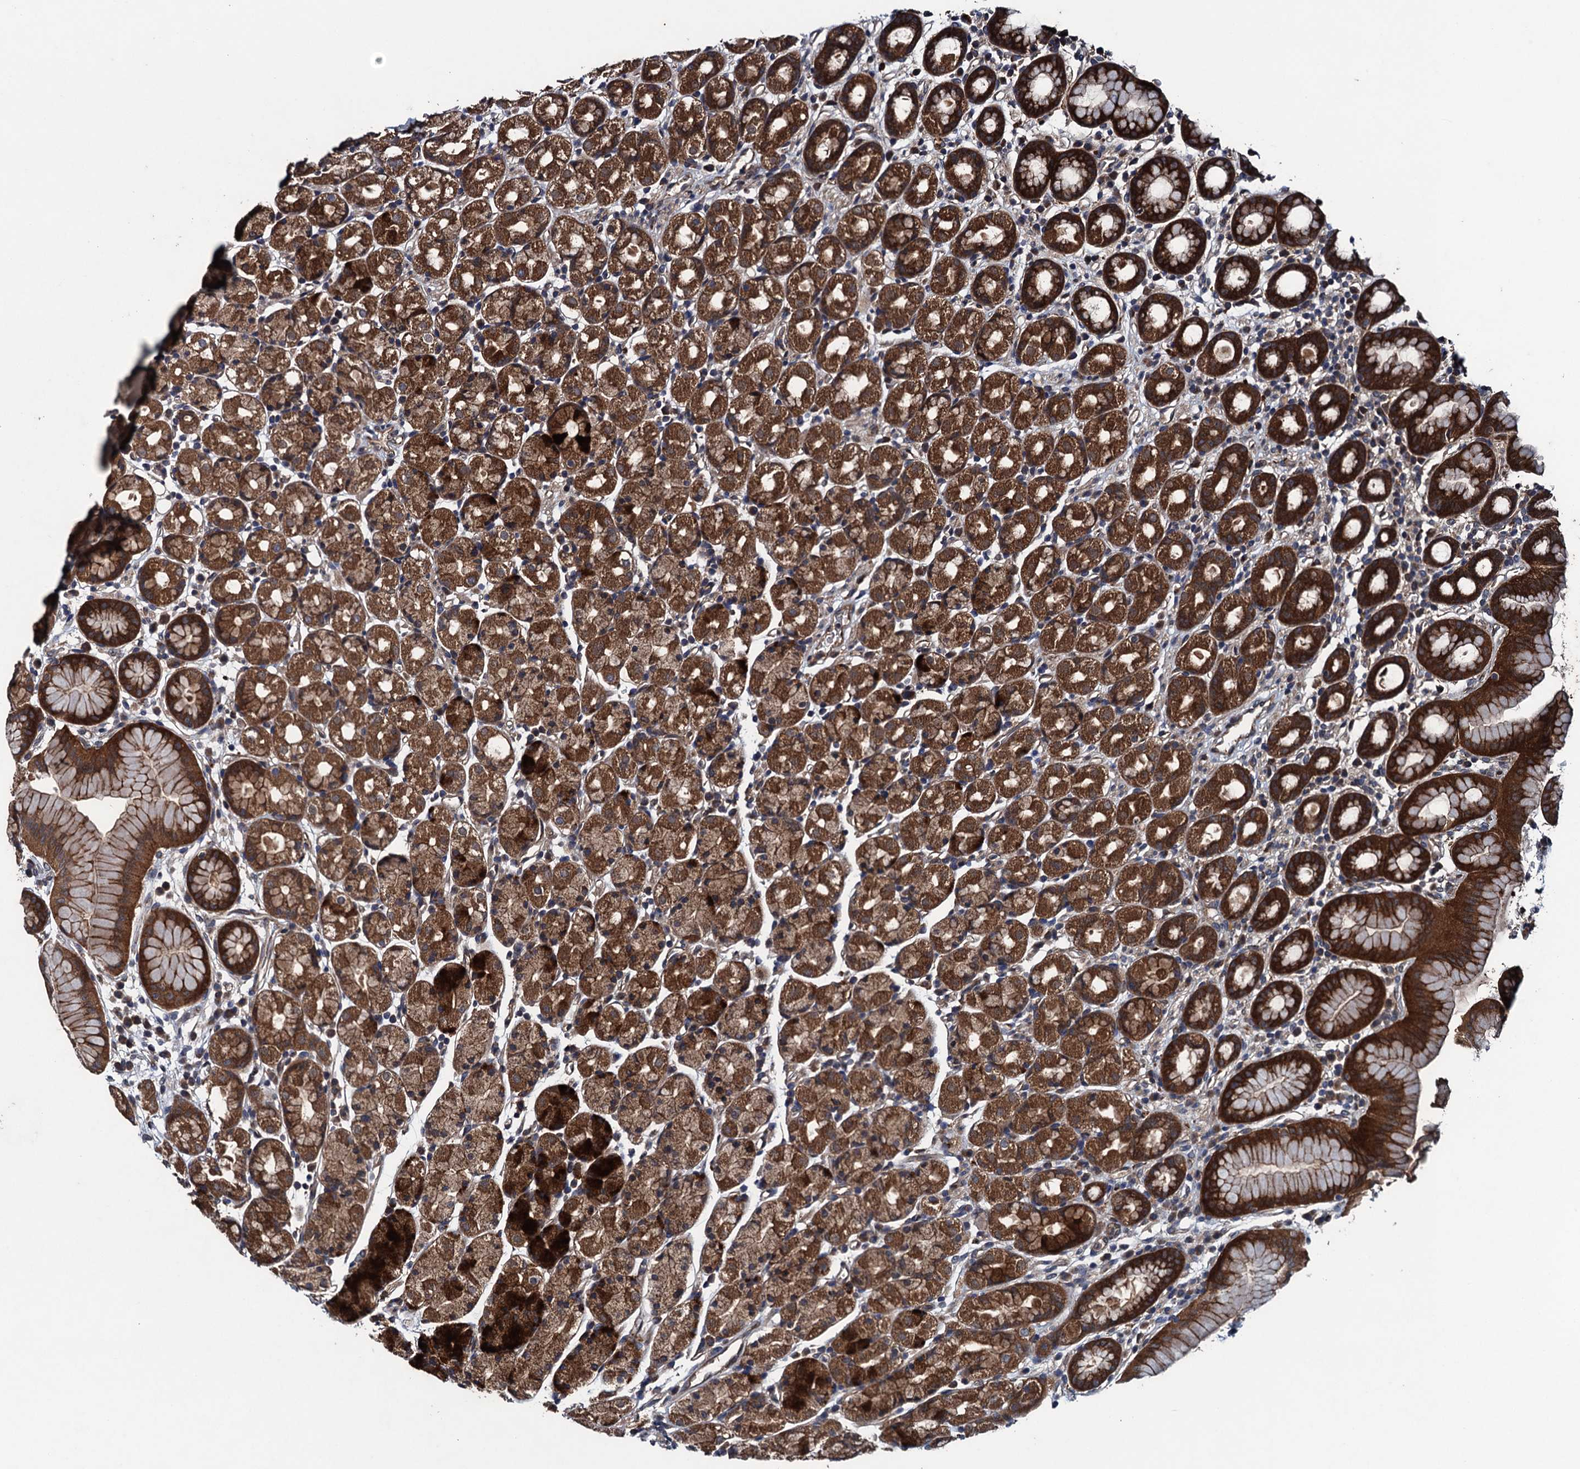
{"staining": {"intensity": "strong", "quantity": ">75%", "location": "cytoplasmic/membranous,nuclear"}, "tissue": "stomach", "cell_type": "Glandular cells", "image_type": "normal", "snomed": [{"axis": "morphology", "description": "Normal tissue, NOS"}, {"axis": "topography", "description": "Stomach, upper"}, {"axis": "topography", "description": "Stomach, lower"}, {"axis": "topography", "description": "Small intestine"}], "caption": "Immunohistochemical staining of benign human stomach reveals >75% levels of strong cytoplasmic/membranous,nuclear protein staining in about >75% of glandular cells.", "gene": "BLTP3B", "patient": {"sex": "male", "age": 68}}